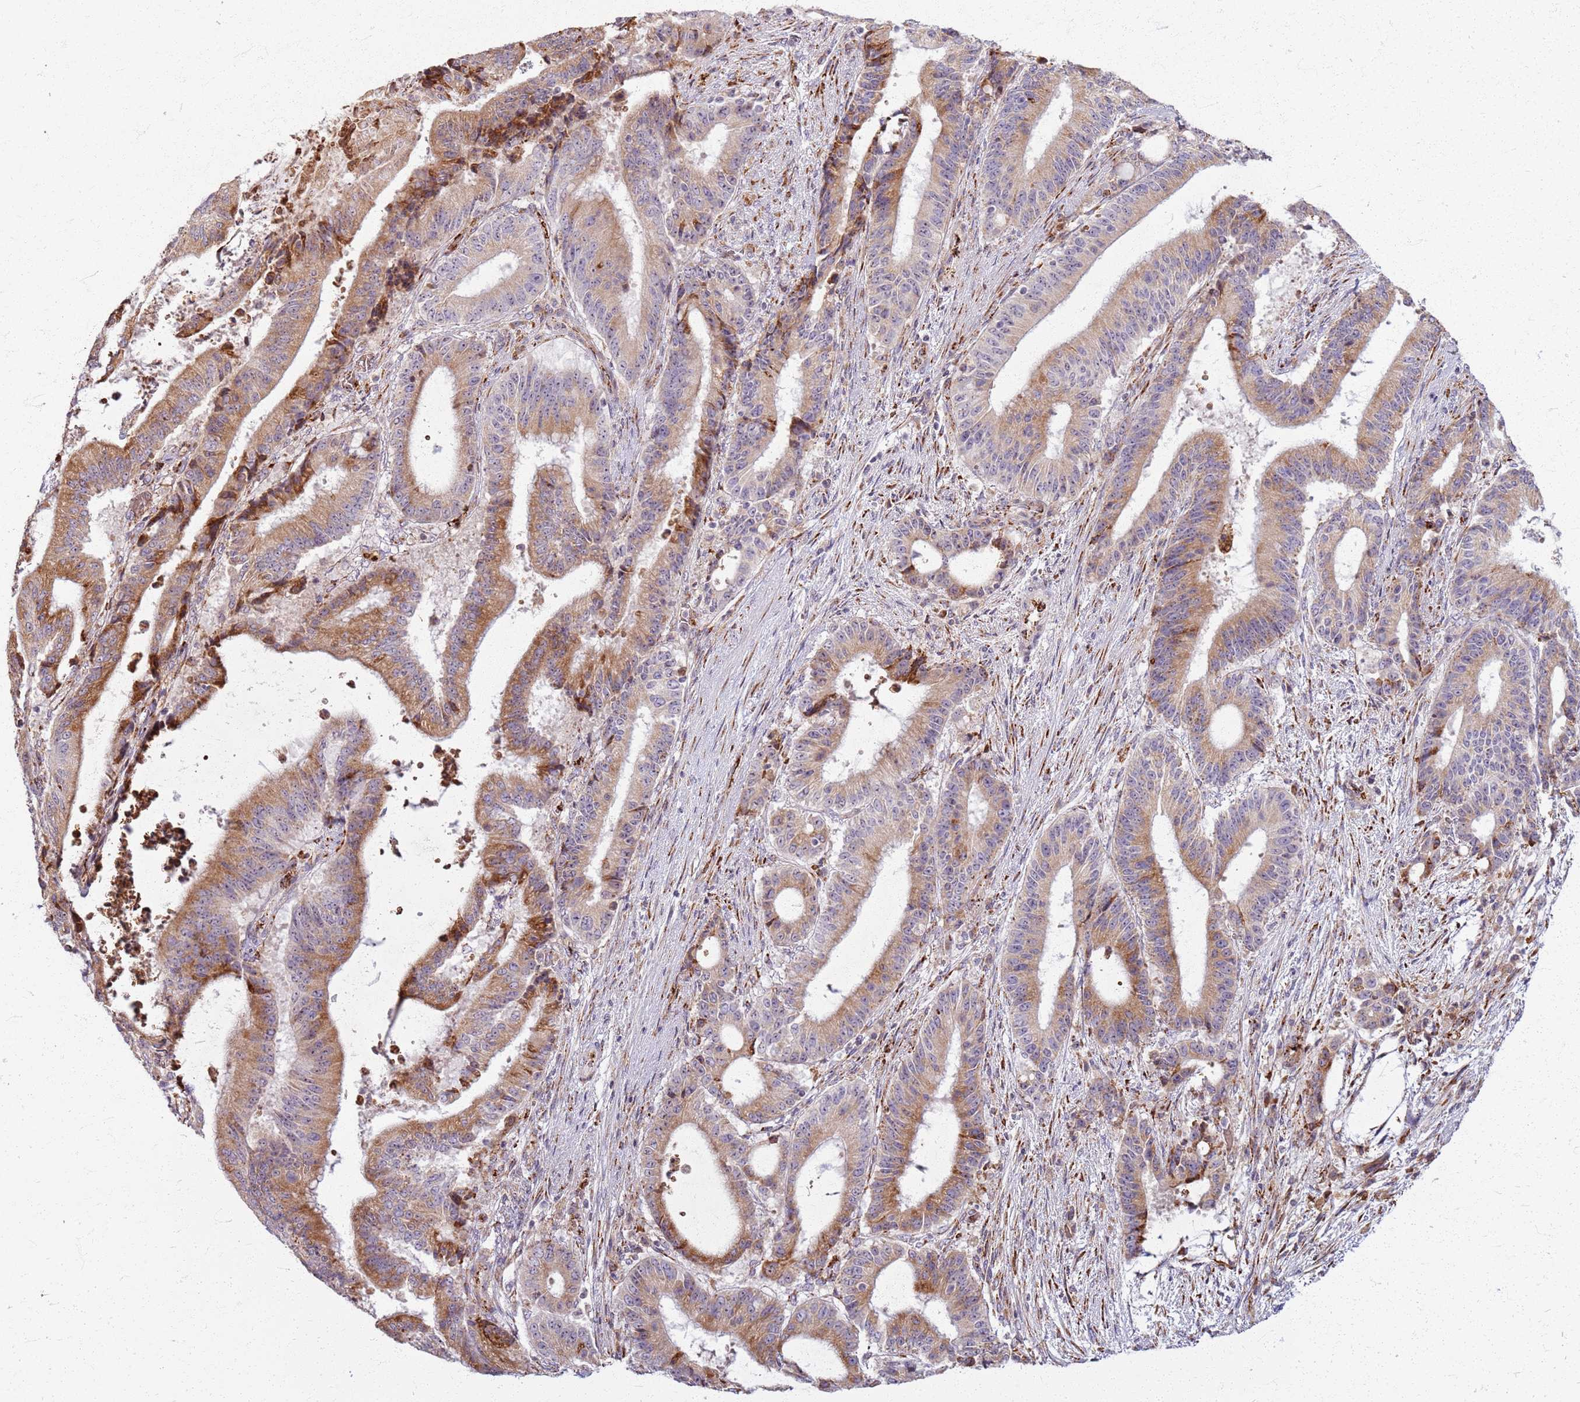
{"staining": {"intensity": "moderate", "quantity": ">75%", "location": "cytoplasmic/membranous"}, "tissue": "liver cancer", "cell_type": "Tumor cells", "image_type": "cancer", "snomed": [{"axis": "morphology", "description": "Normal tissue, NOS"}, {"axis": "morphology", "description": "Cholangiocarcinoma"}, {"axis": "topography", "description": "Liver"}, {"axis": "topography", "description": "Peripheral nerve tissue"}], "caption": "IHC image of human liver cholangiocarcinoma stained for a protein (brown), which exhibits medium levels of moderate cytoplasmic/membranous expression in about >75% of tumor cells.", "gene": "KRI1", "patient": {"sex": "female", "age": 73}}